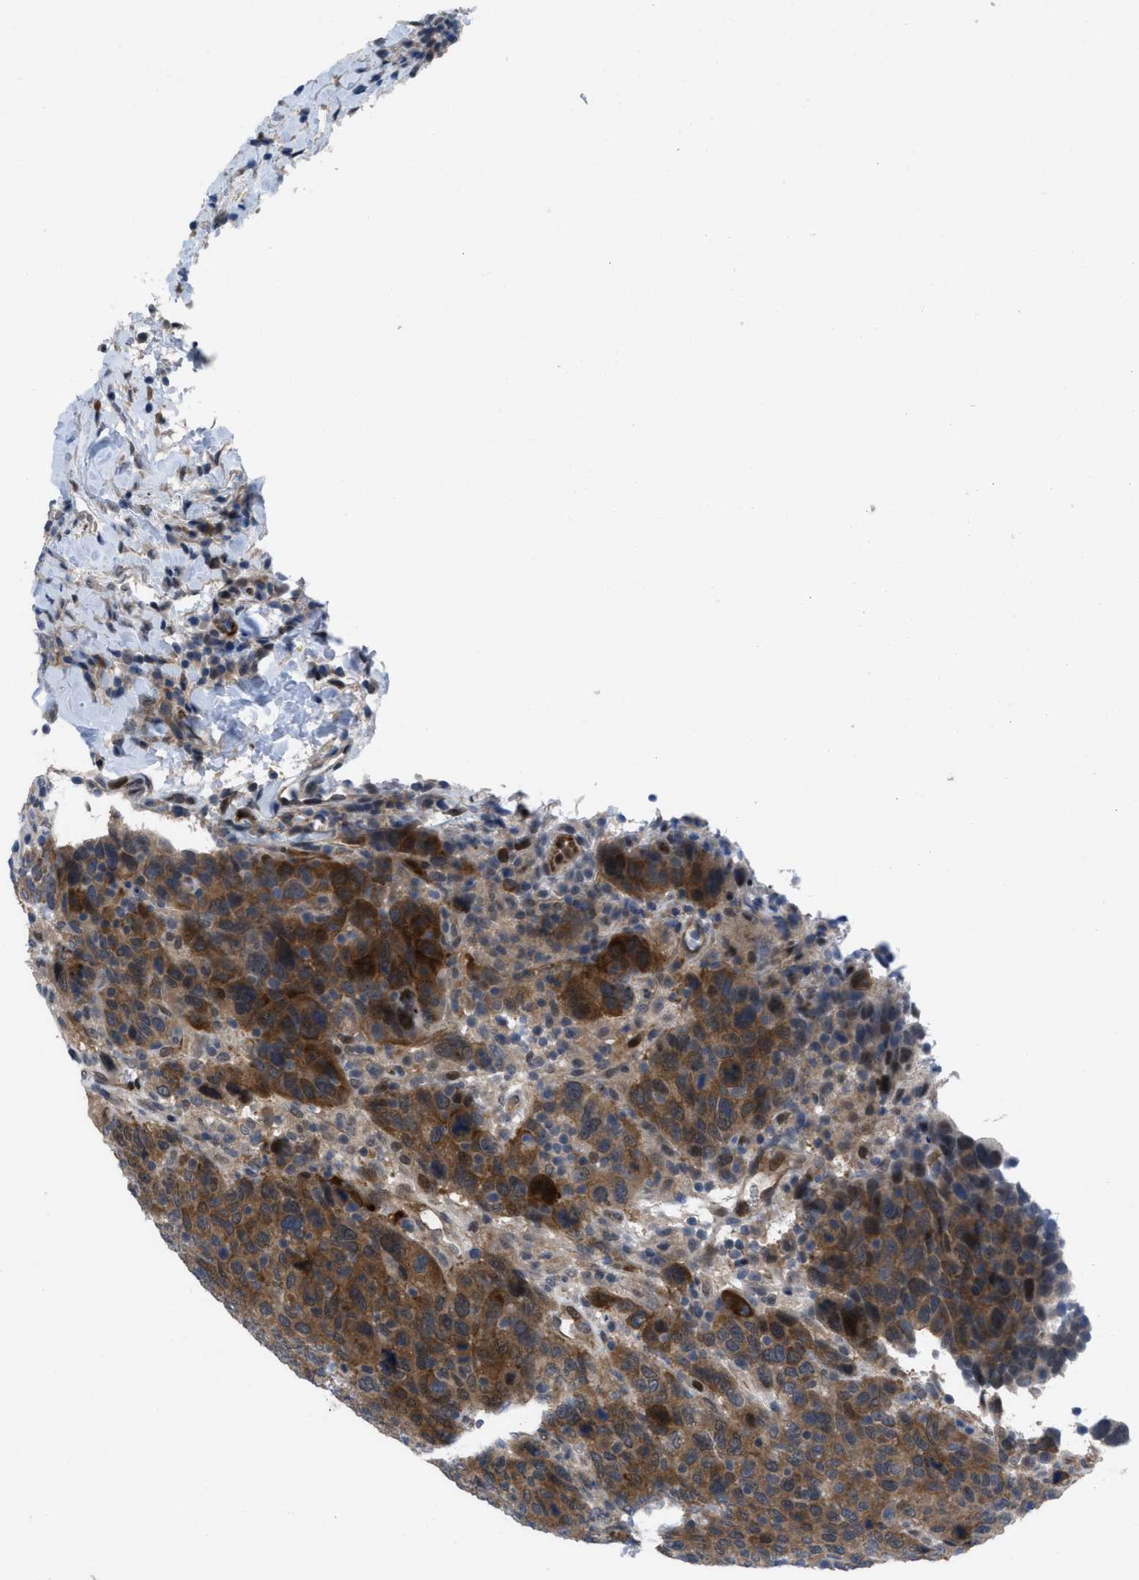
{"staining": {"intensity": "moderate", "quantity": ">75%", "location": "cytoplasmic/membranous"}, "tissue": "breast cancer", "cell_type": "Tumor cells", "image_type": "cancer", "snomed": [{"axis": "morphology", "description": "Duct carcinoma"}, {"axis": "topography", "description": "Breast"}], "caption": "DAB (3,3'-diaminobenzidine) immunohistochemical staining of human breast cancer (intraductal carcinoma) demonstrates moderate cytoplasmic/membranous protein expression in approximately >75% of tumor cells.", "gene": "IL17RE", "patient": {"sex": "female", "age": 37}}